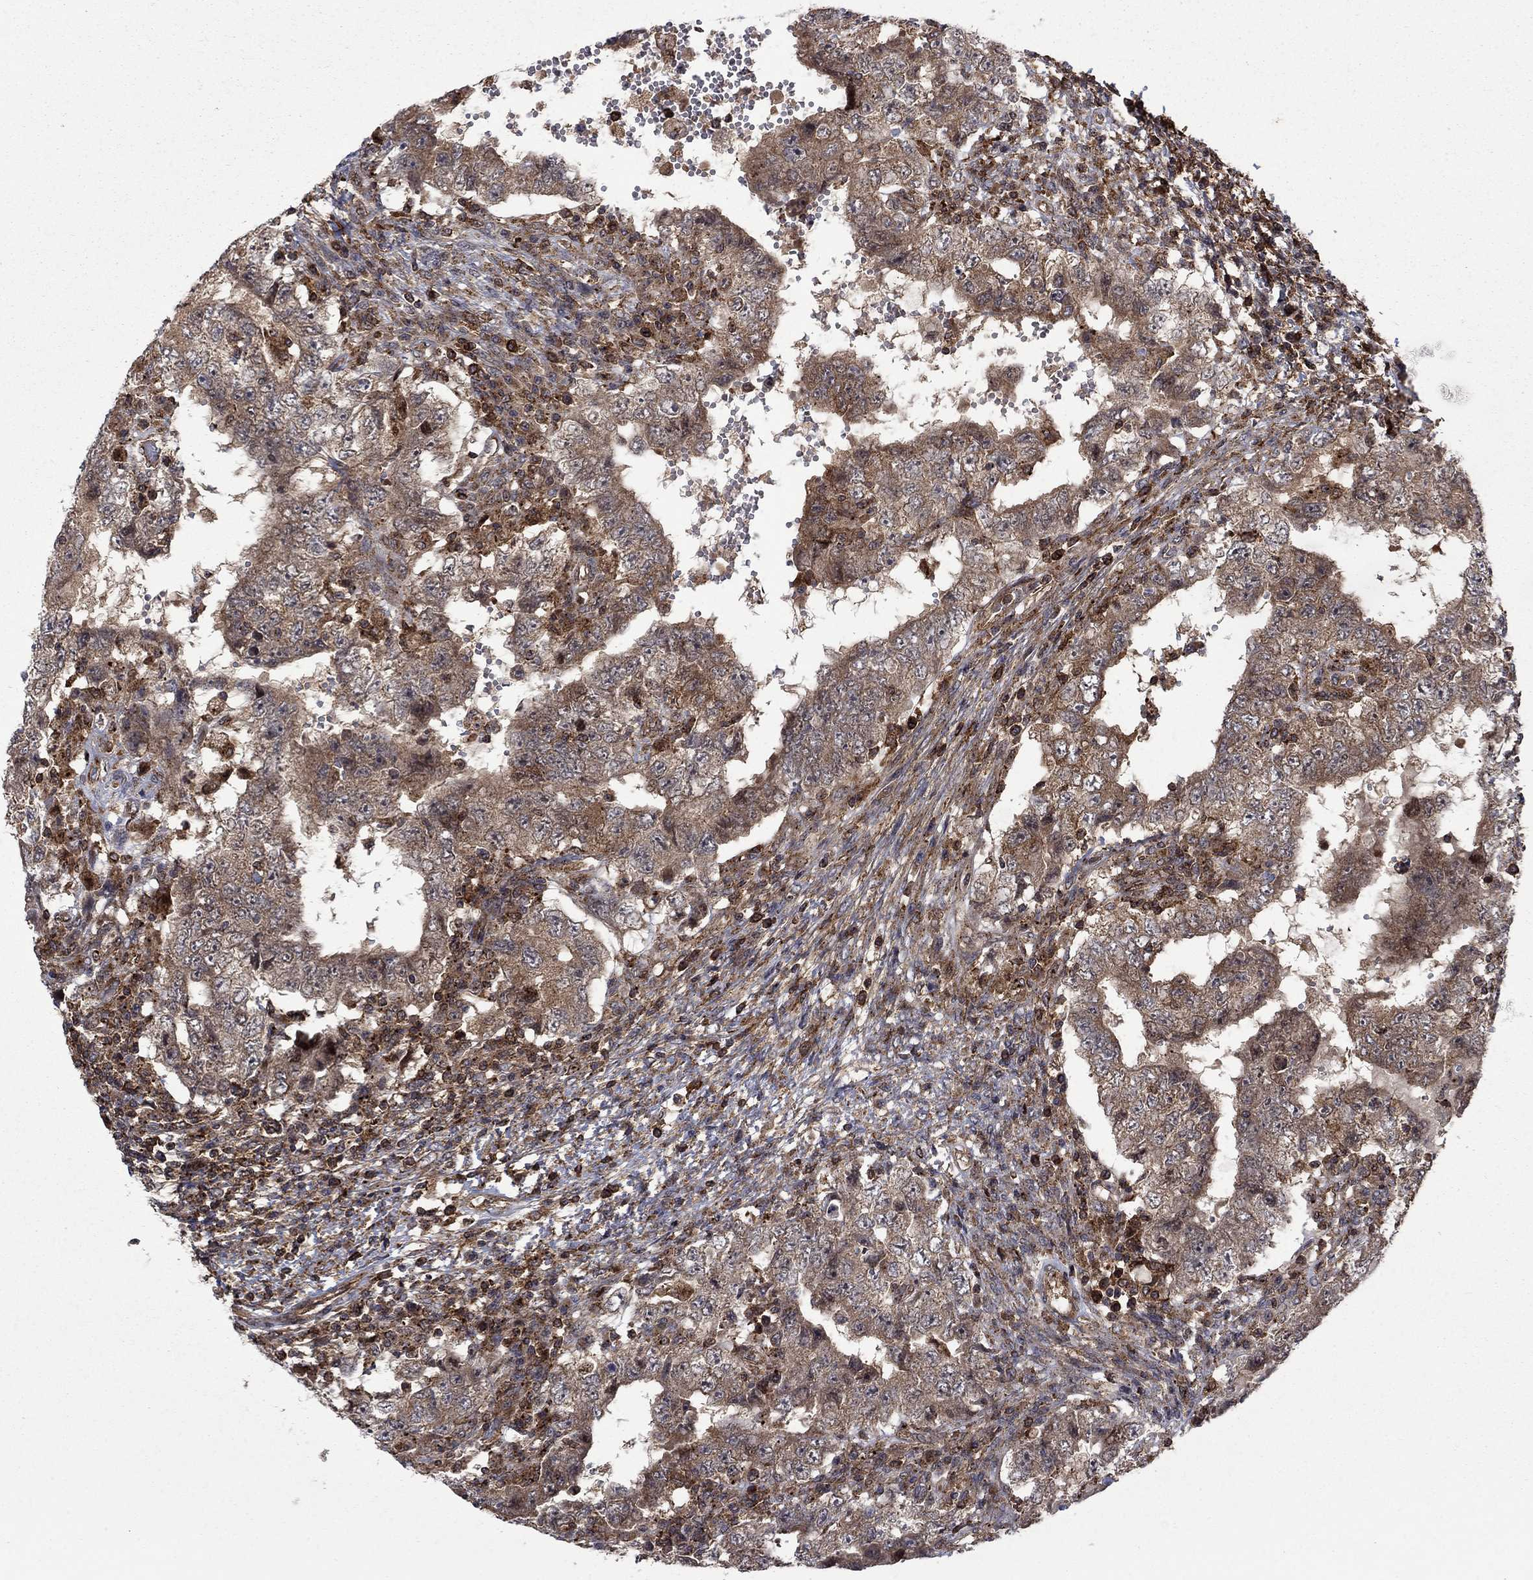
{"staining": {"intensity": "moderate", "quantity": ">75%", "location": "cytoplasmic/membranous"}, "tissue": "testis cancer", "cell_type": "Tumor cells", "image_type": "cancer", "snomed": [{"axis": "morphology", "description": "Carcinoma, Embryonal, NOS"}, {"axis": "topography", "description": "Testis"}], "caption": "Tumor cells demonstrate medium levels of moderate cytoplasmic/membranous positivity in approximately >75% of cells in human embryonal carcinoma (testis).", "gene": "IFI35", "patient": {"sex": "male", "age": 26}}